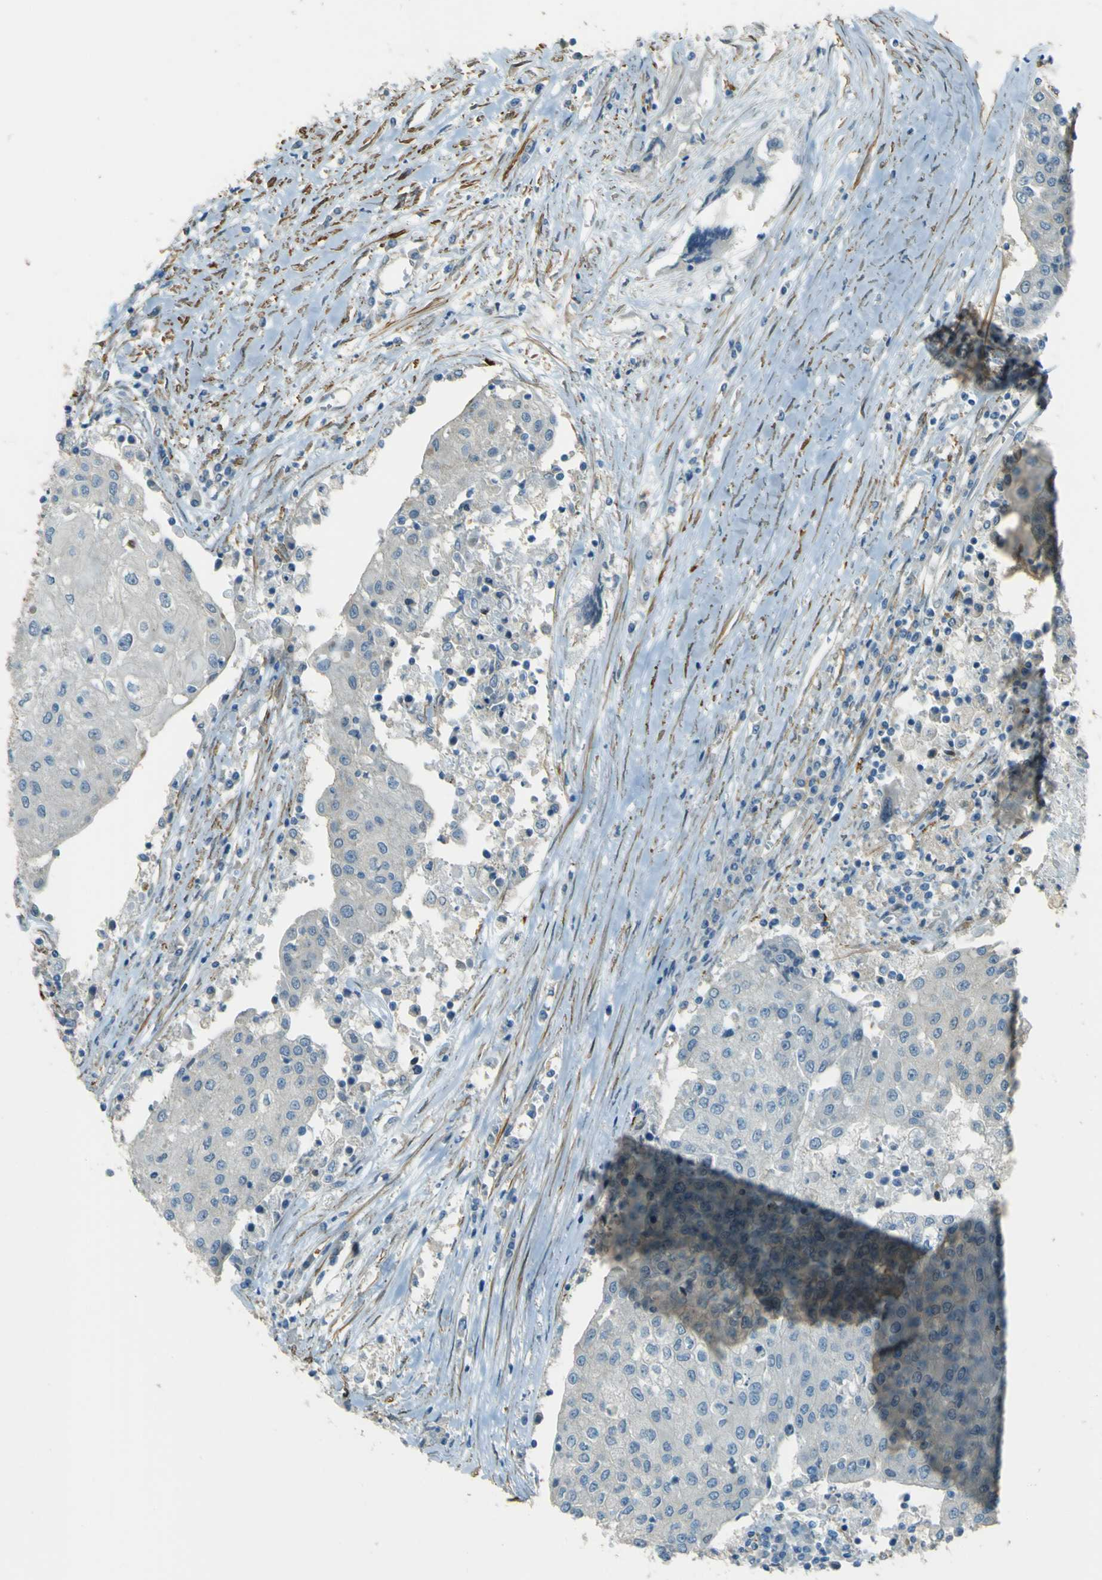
{"staining": {"intensity": "negative", "quantity": "none", "location": "none"}, "tissue": "urothelial cancer", "cell_type": "Tumor cells", "image_type": "cancer", "snomed": [{"axis": "morphology", "description": "Urothelial carcinoma, High grade"}, {"axis": "topography", "description": "Urinary bladder"}], "caption": "Urothelial cancer stained for a protein using immunohistochemistry demonstrates no staining tumor cells.", "gene": "NEXN", "patient": {"sex": "female", "age": 85}}